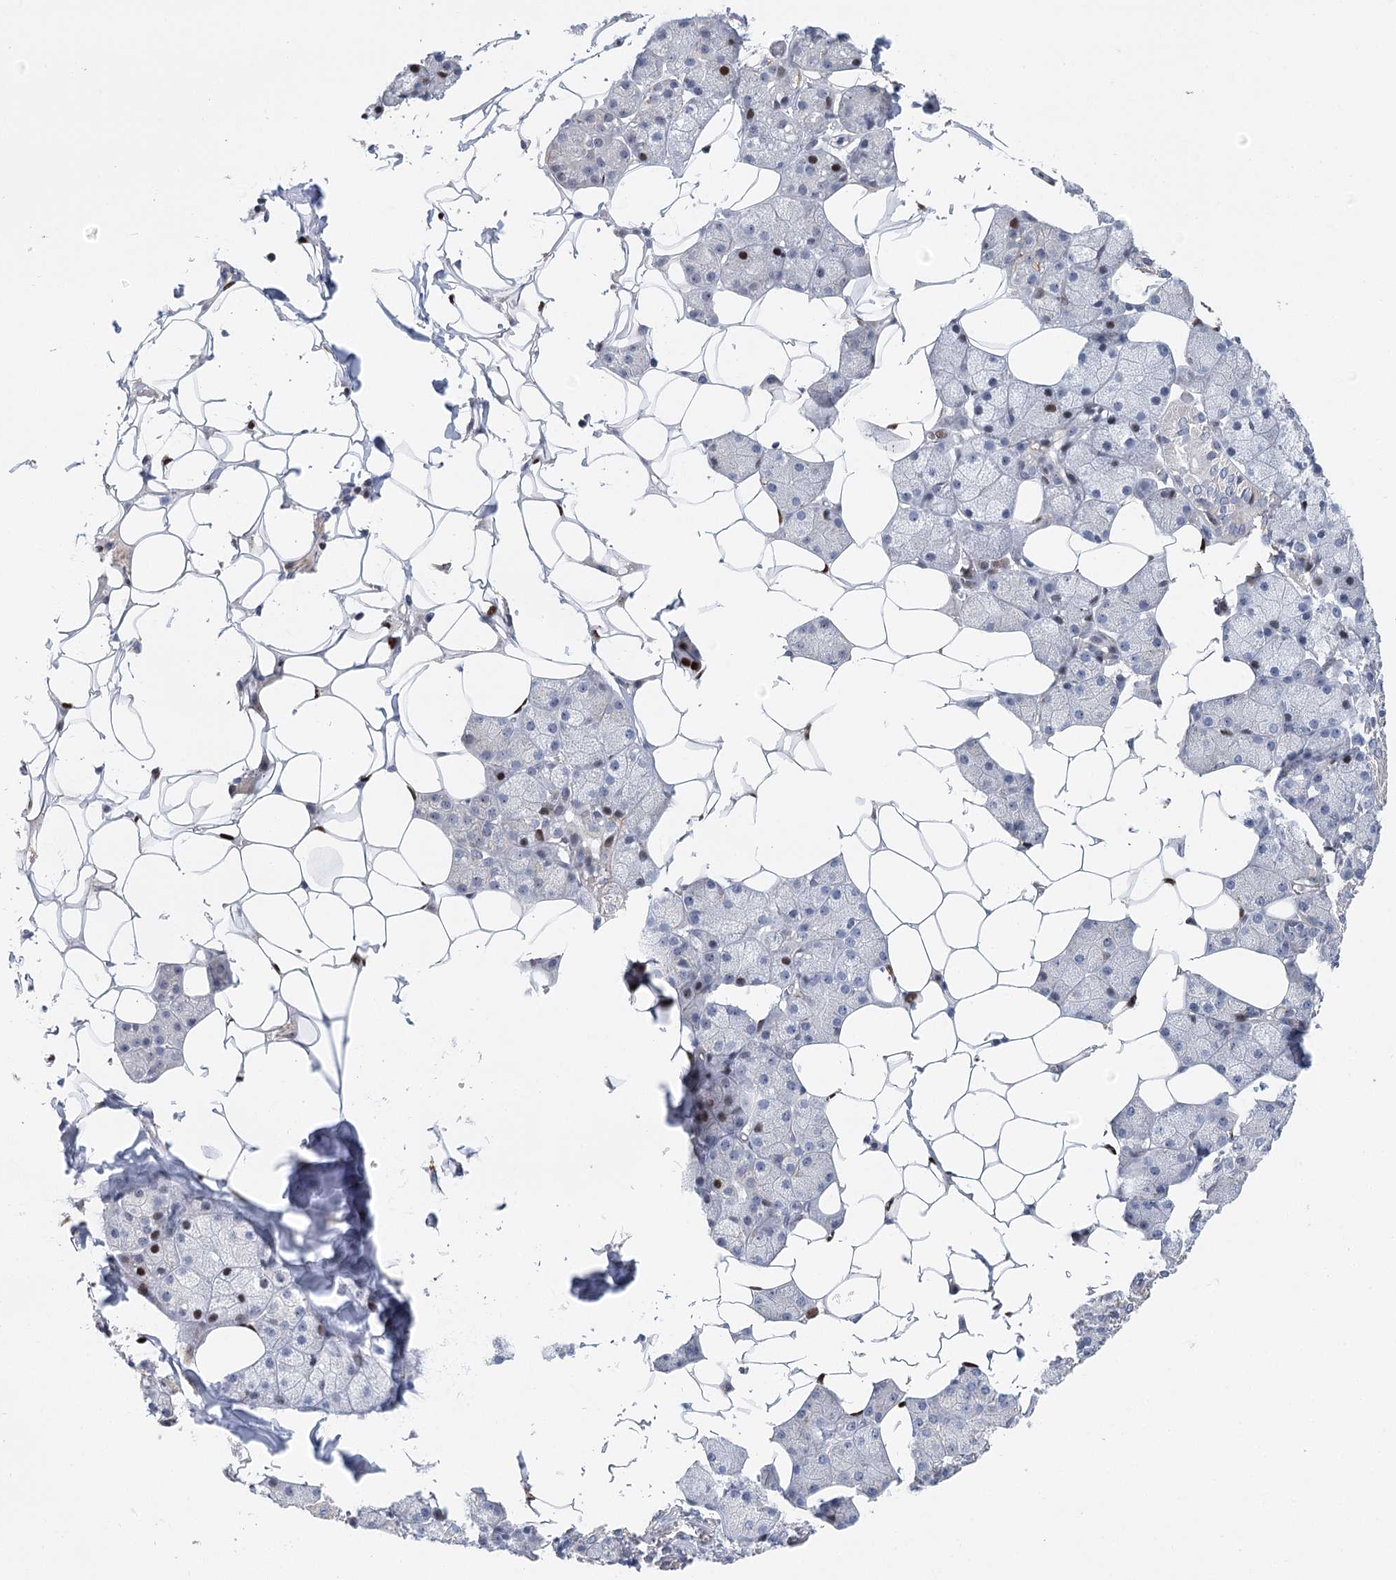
{"staining": {"intensity": "moderate", "quantity": "<25%", "location": "nuclear"}, "tissue": "salivary gland", "cell_type": "Glandular cells", "image_type": "normal", "snomed": [{"axis": "morphology", "description": "Normal tissue, NOS"}, {"axis": "topography", "description": "Salivary gland"}], "caption": "Immunohistochemistry (DAB (3,3'-diaminobenzidine)) staining of normal salivary gland displays moderate nuclear protein staining in approximately <25% of glandular cells.", "gene": "CAMTA1", "patient": {"sex": "female", "age": 33}}